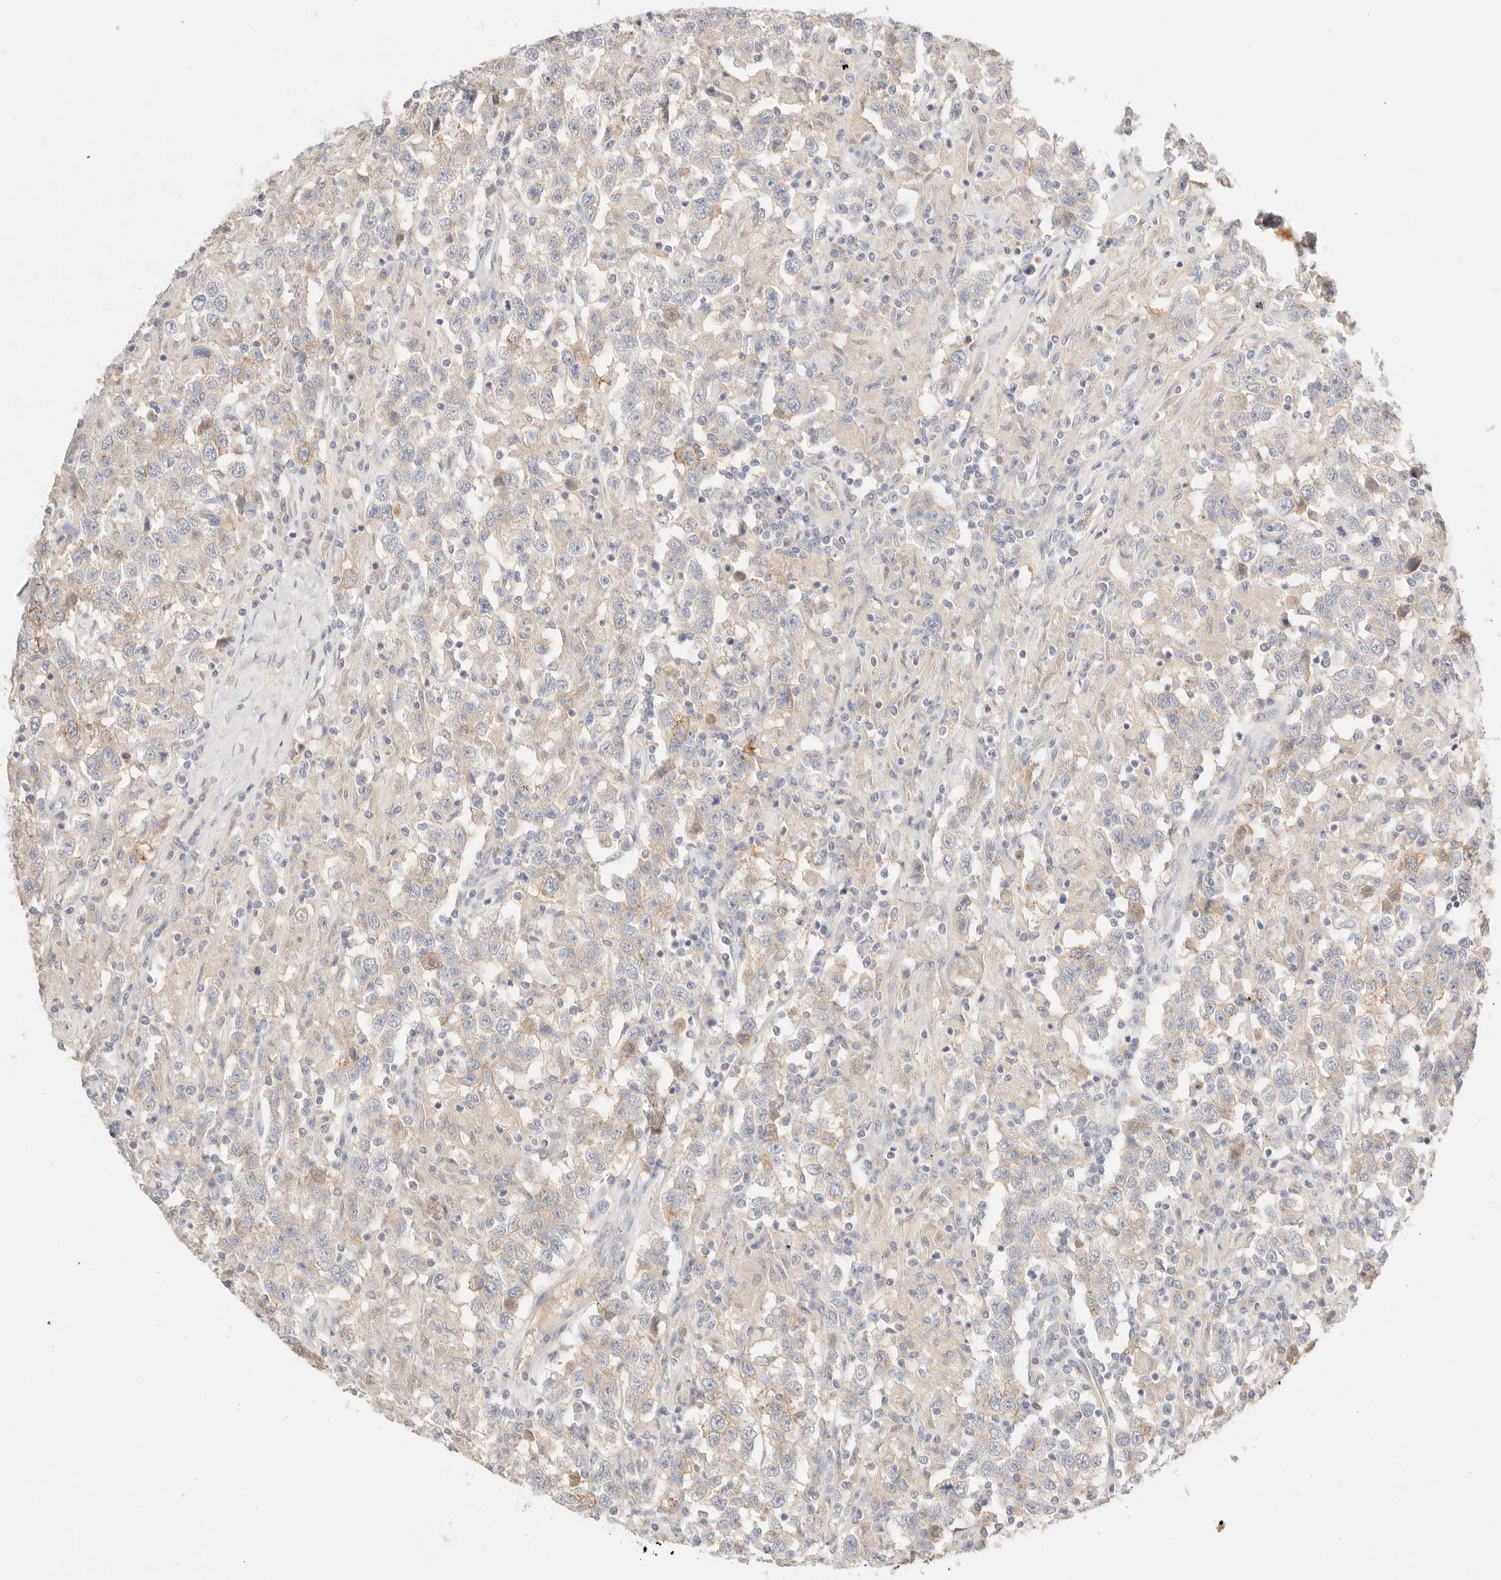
{"staining": {"intensity": "weak", "quantity": "<25%", "location": "cytoplasmic/membranous"}, "tissue": "testis cancer", "cell_type": "Tumor cells", "image_type": "cancer", "snomed": [{"axis": "morphology", "description": "Seminoma, NOS"}, {"axis": "topography", "description": "Testis"}], "caption": "This is an IHC histopathology image of human testis cancer. There is no expression in tumor cells.", "gene": "CEP120", "patient": {"sex": "male", "age": 41}}